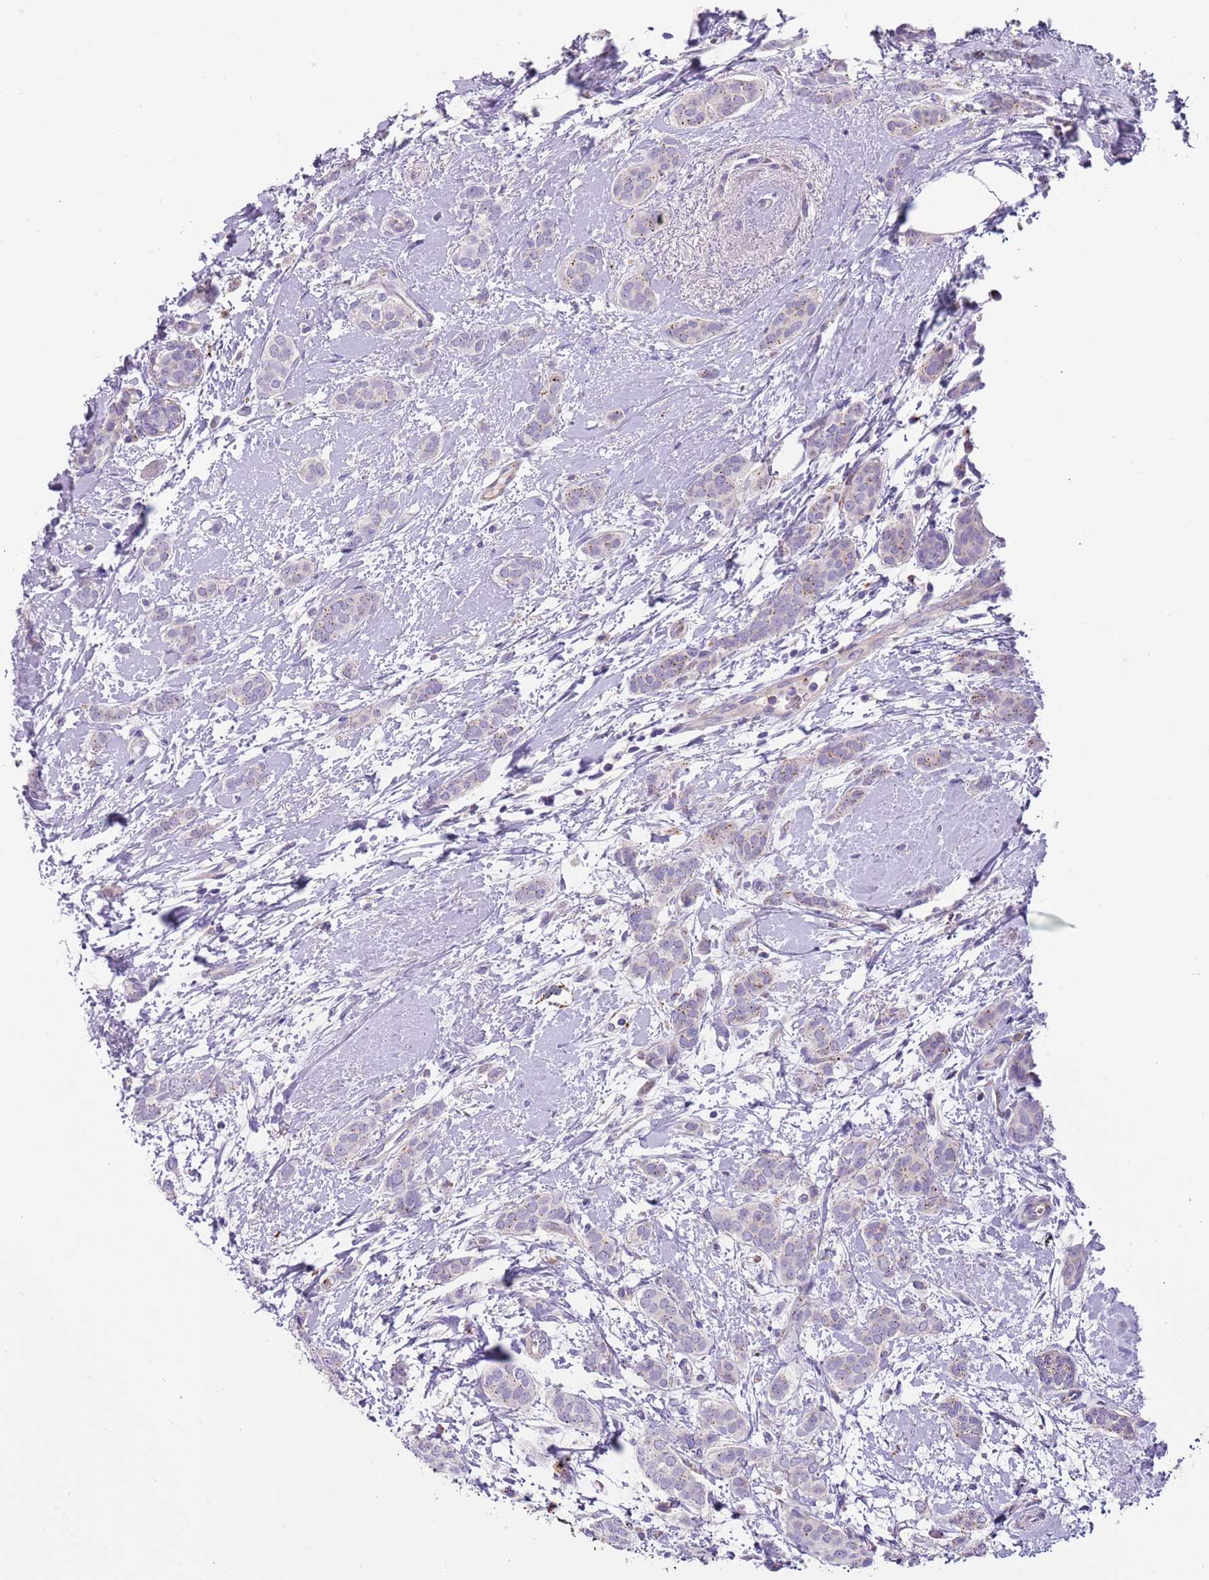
{"staining": {"intensity": "strong", "quantity": "<25%", "location": "cytoplasmic/membranous"}, "tissue": "breast cancer", "cell_type": "Tumor cells", "image_type": "cancer", "snomed": [{"axis": "morphology", "description": "Duct carcinoma"}, {"axis": "topography", "description": "Breast"}], "caption": "Infiltrating ductal carcinoma (breast) stained with DAB immunohistochemistry (IHC) exhibits medium levels of strong cytoplasmic/membranous staining in approximately <25% of tumor cells.", "gene": "LRRN3", "patient": {"sex": "female", "age": 72}}